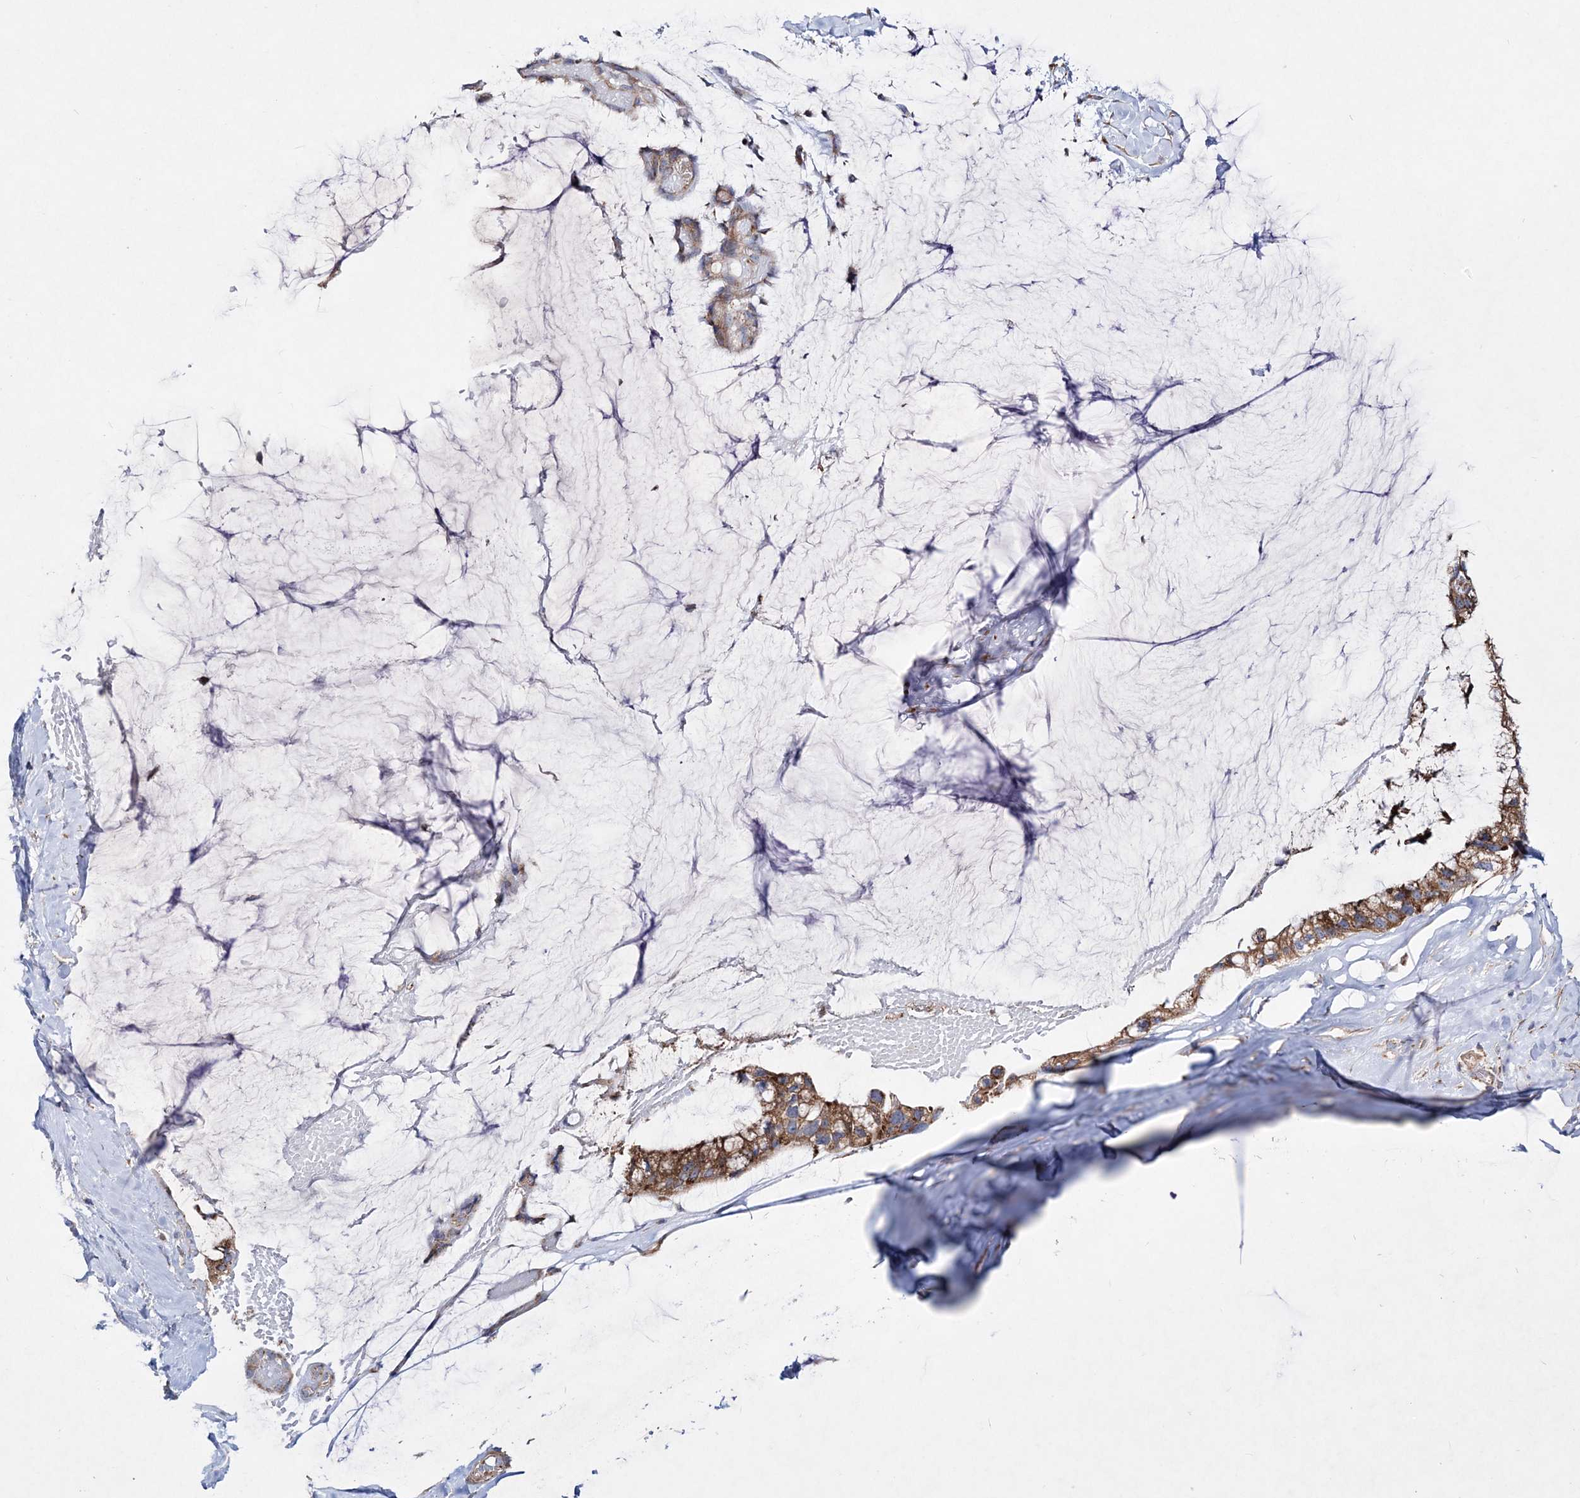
{"staining": {"intensity": "strong", "quantity": ">75%", "location": "cytoplasmic/membranous"}, "tissue": "ovarian cancer", "cell_type": "Tumor cells", "image_type": "cancer", "snomed": [{"axis": "morphology", "description": "Cystadenocarcinoma, mucinous, NOS"}, {"axis": "topography", "description": "Ovary"}], "caption": "Immunohistochemical staining of ovarian cancer (mucinous cystadenocarcinoma) demonstrates high levels of strong cytoplasmic/membranous positivity in about >75% of tumor cells. Nuclei are stained in blue.", "gene": "NGLY1", "patient": {"sex": "female", "age": 39}}